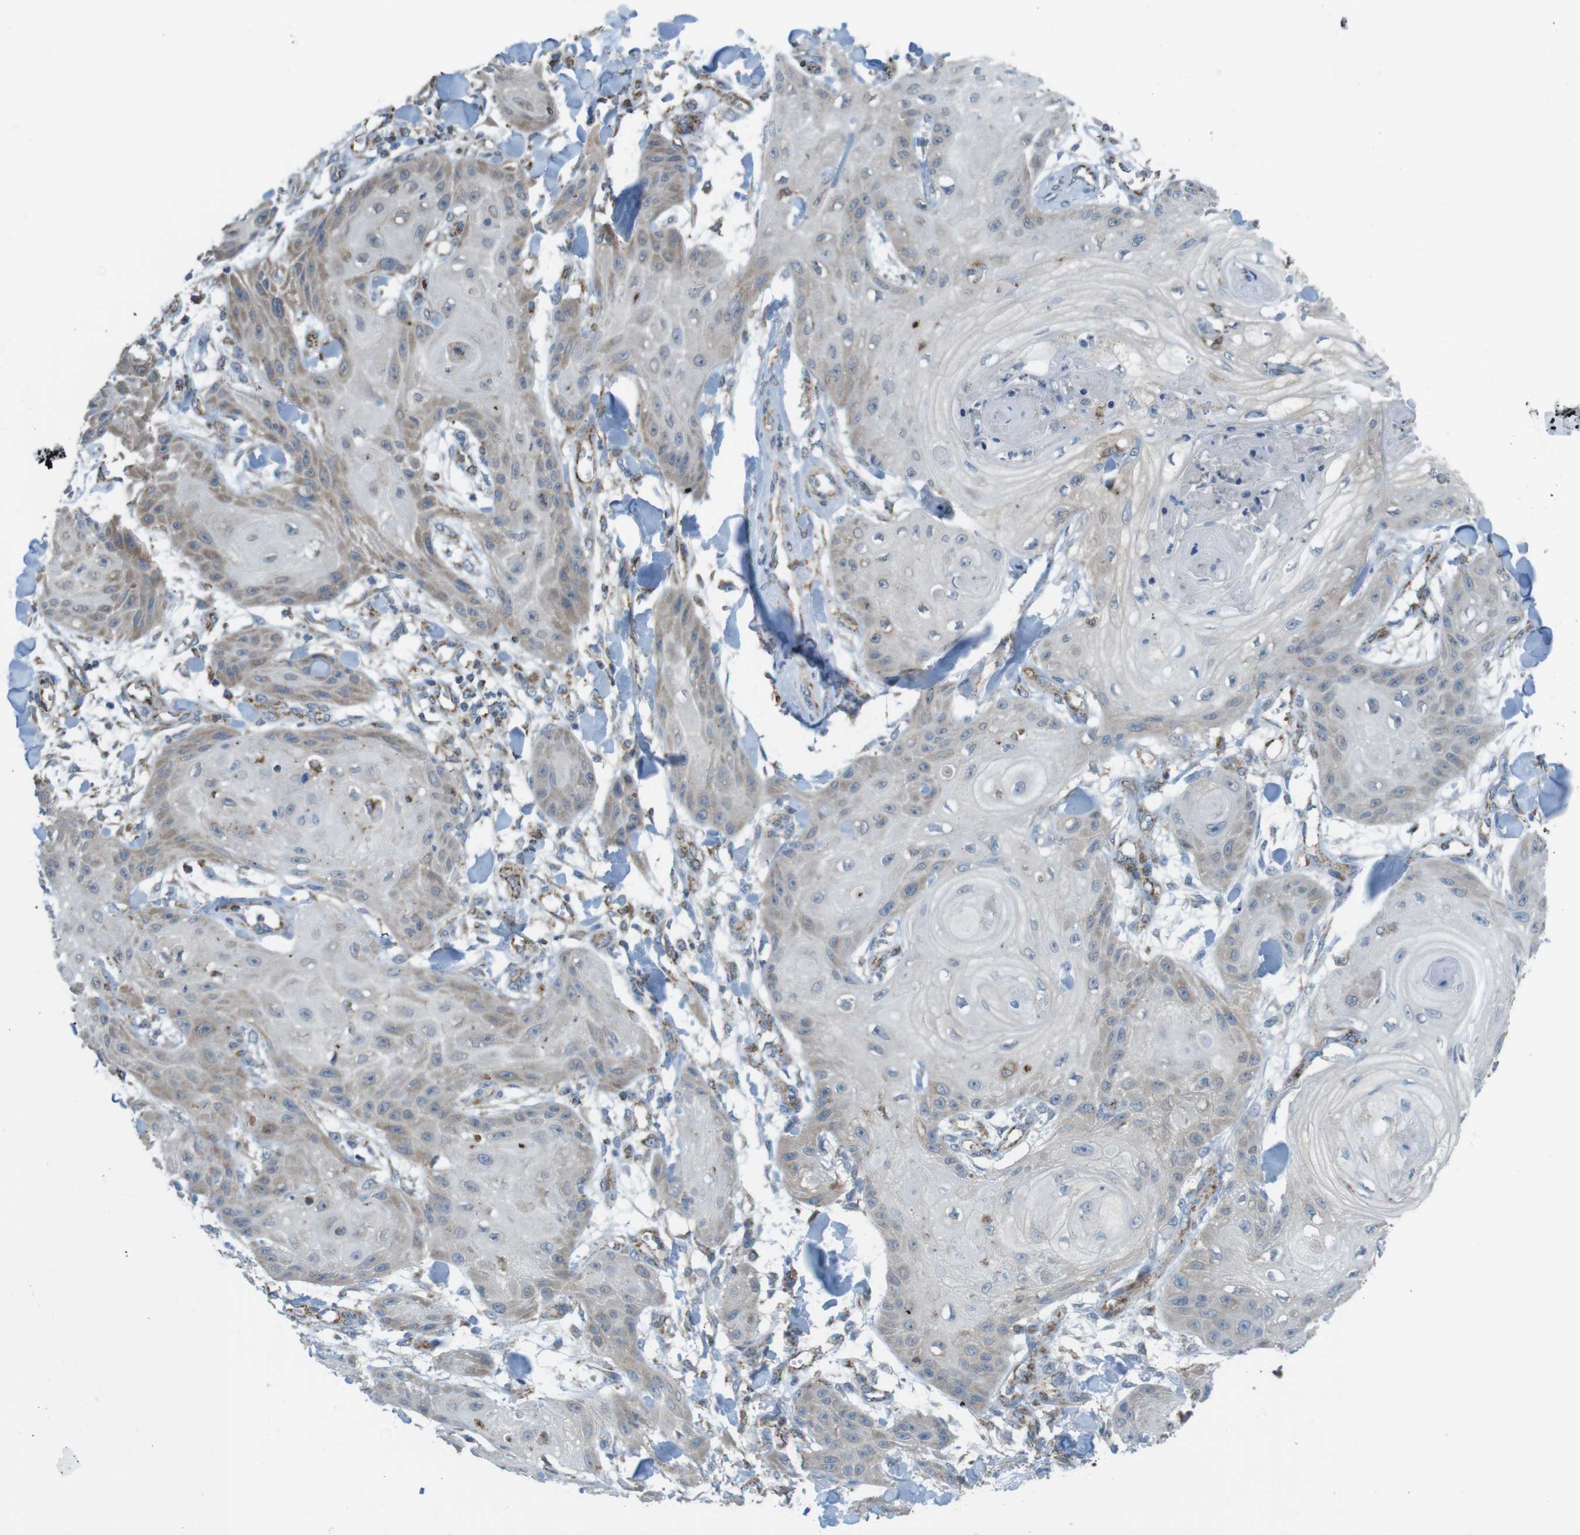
{"staining": {"intensity": "weak", "quantity": "25%-75%", "location": "cytoplasmic/membranous"}, "tissue": "skin cancer", "cell_type": "Tumor cells", "image_type": "cancer", "snomed": [{"axis": "morphology", "description": "Squamous cell carcinoma, NOS"}, {"axis": "topography", "description": "Skin"}], "caption": "A high-resolution micrograph shows IHC staining of skin cancer, which shows weak cytoplasmic/membranous staining in about 25%-75% of tumor cells.", "gene": "GRIK2", "patient": {"sex": "male", "age": 74}}